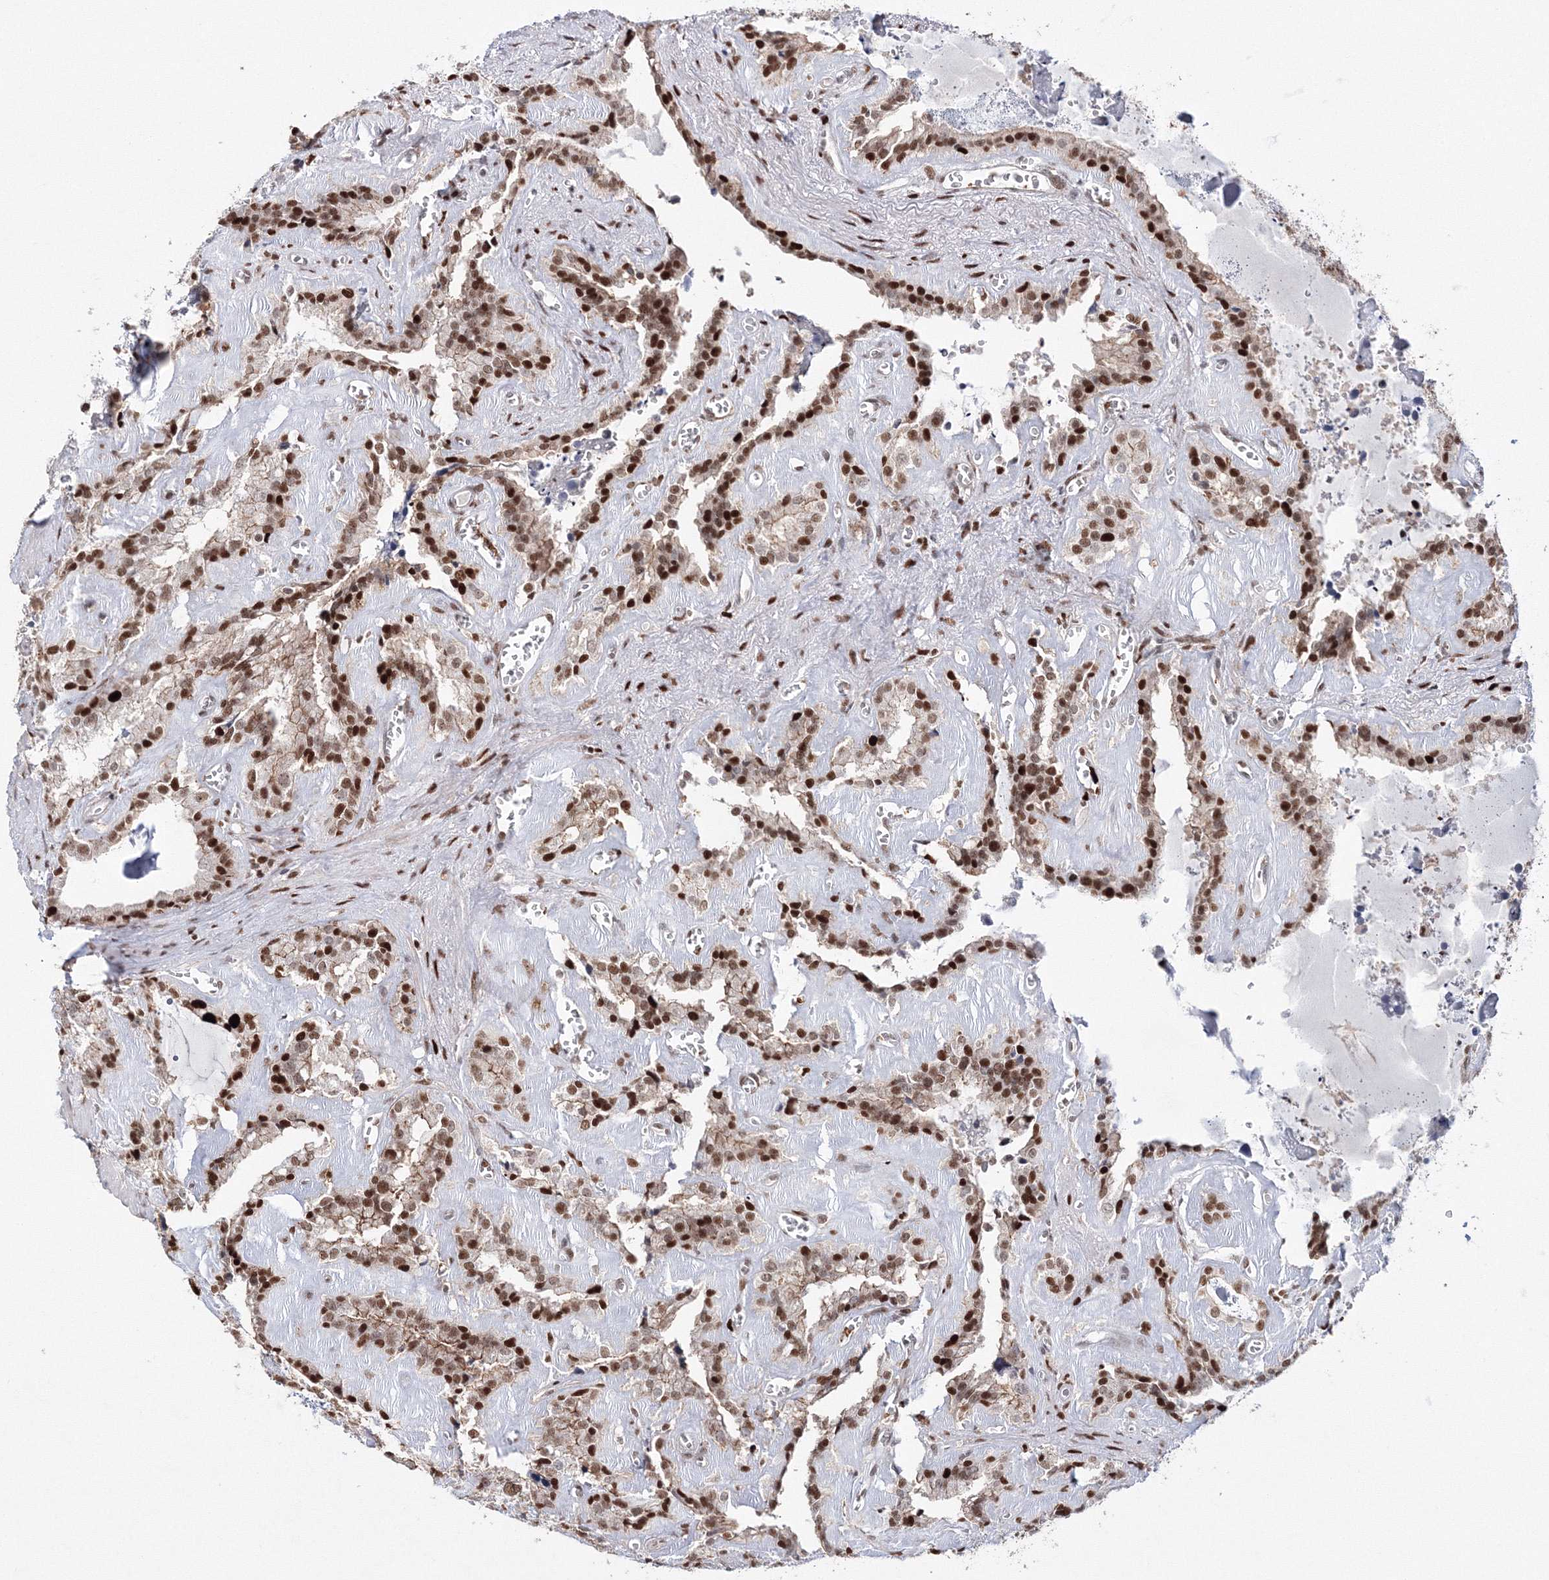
{"staining": {"intensity": "moderate", "quantity": ">75%", "location": "cytoplasmic/membranous,nuclear"}, "tissue": "seminal vesicle", "cell_type": "Glandular cells", "image_type": "normal", "snomed": [{"axis": "morphology", "description": "Normal tissue, NOS"}, {"axis": "topography", "description": "Prostate"}, {"axis": "topography", "description": "Seminal veicle"}], "caption": "Immunohistochemical staining of normal seminal vesicle displays medium levels of moderate cytoplasmic/membranous,nuclear expression in about >75% of glandular cells. The staining was performed using DAB to visualize the protein expression in brown, while the nuclei were stained in blue with hematoxylin (Magnification: 20x).", "gene": "LIG1", "patient": {"sex": "male", "age": 59}}